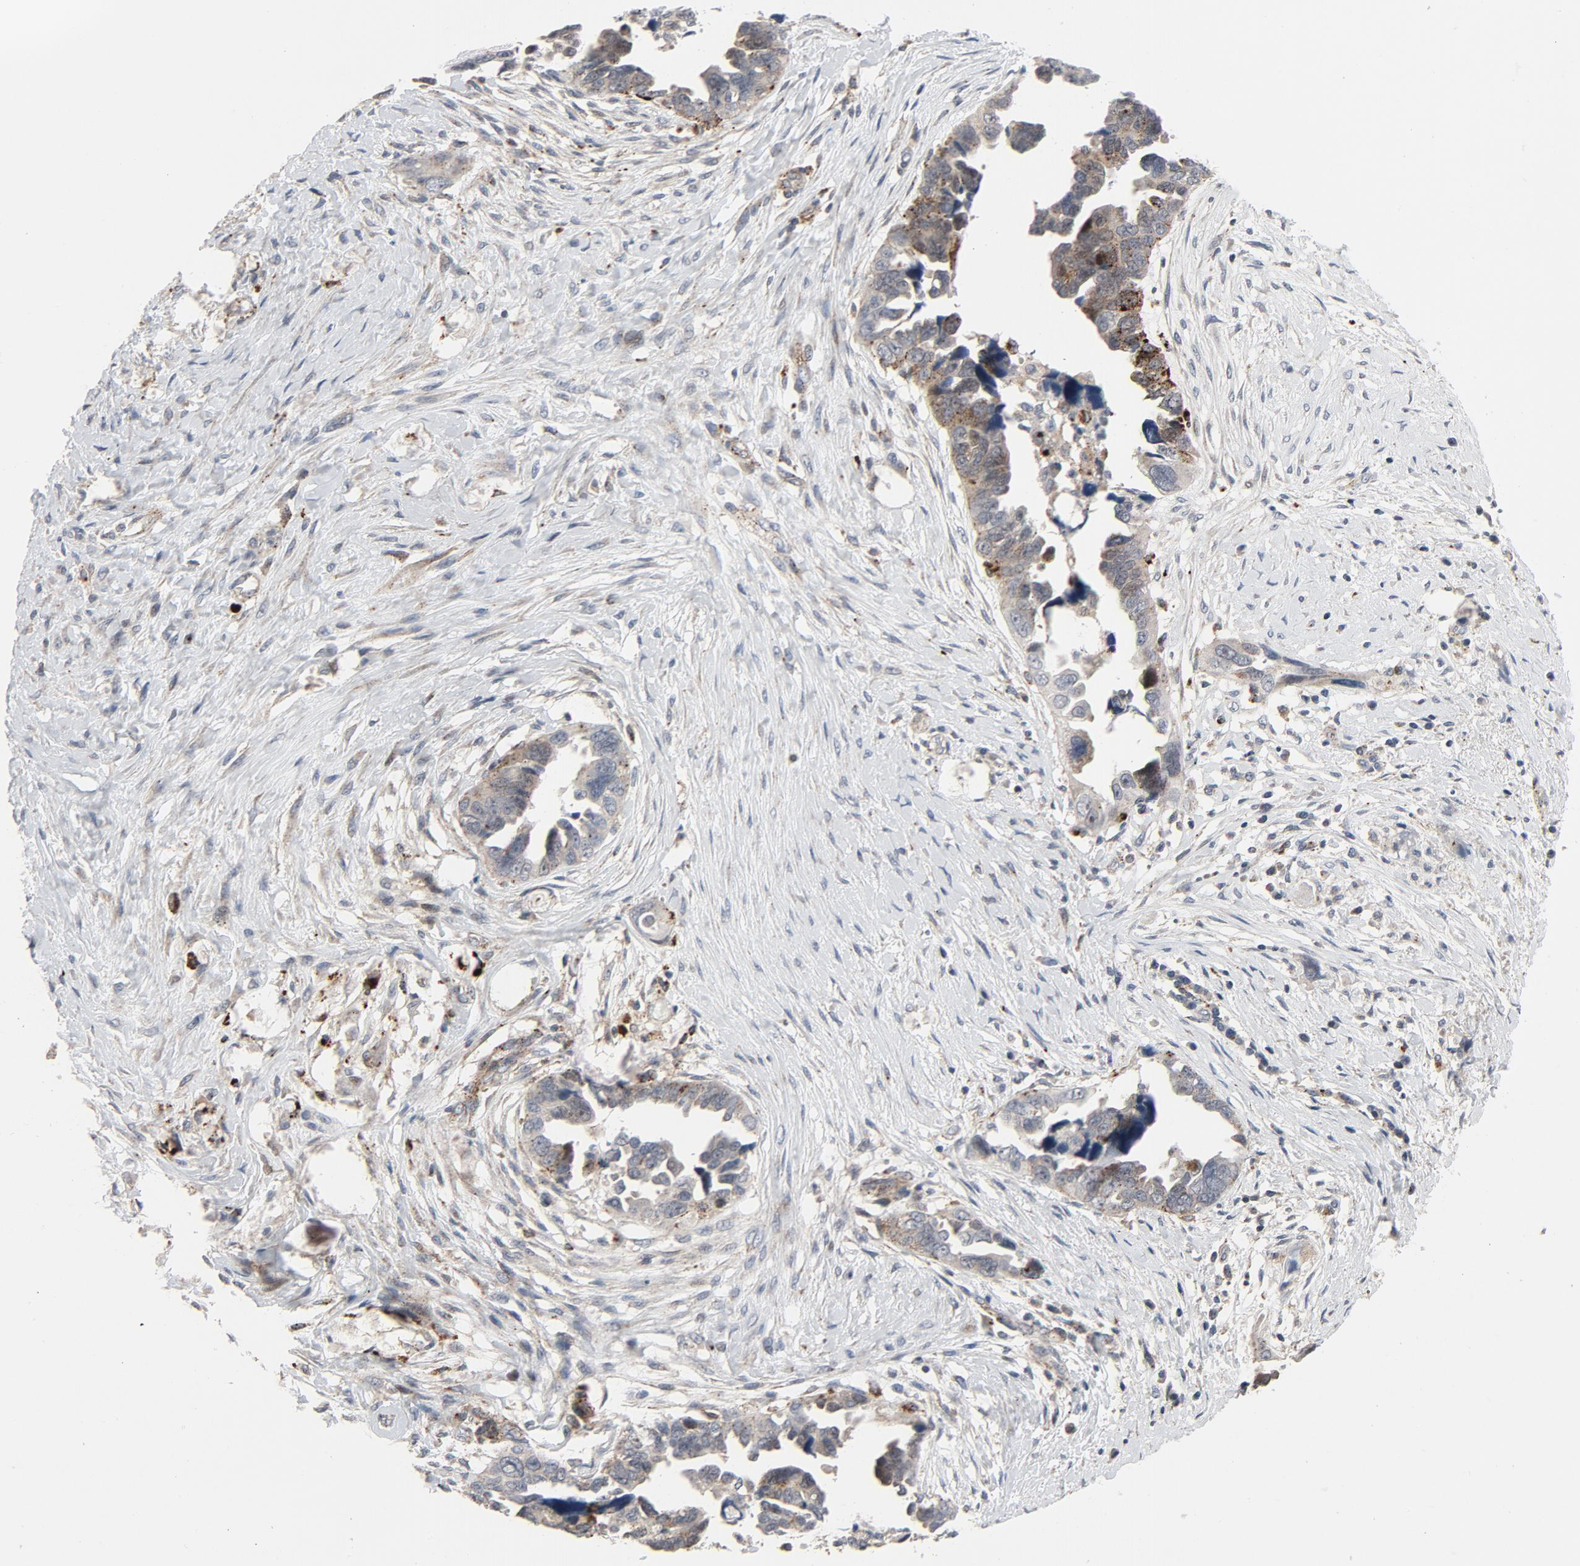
{"staining": {"intensity": "moderate", "quantity": "25%-75%", "location": "cytoplasmic/membranous"}, "tissue": "ovarian cancer", "cell_type": "Tumor cells", "image_type": "cancer", "snomed": [{"axis": "morphology", "description": "Cystadenocarcinoma, serous, NOS"}, {"axis": "topography", "description": "Ovary"}], "caption": "This is an image of IHC staining of ovarian cancer (serous cystadenocarcinoma), which shows moderate staining in the cytoplasmic/membranous of tumor cells.", "gene": "AKT2", "patient": {"sex": "female", "age": 71}}